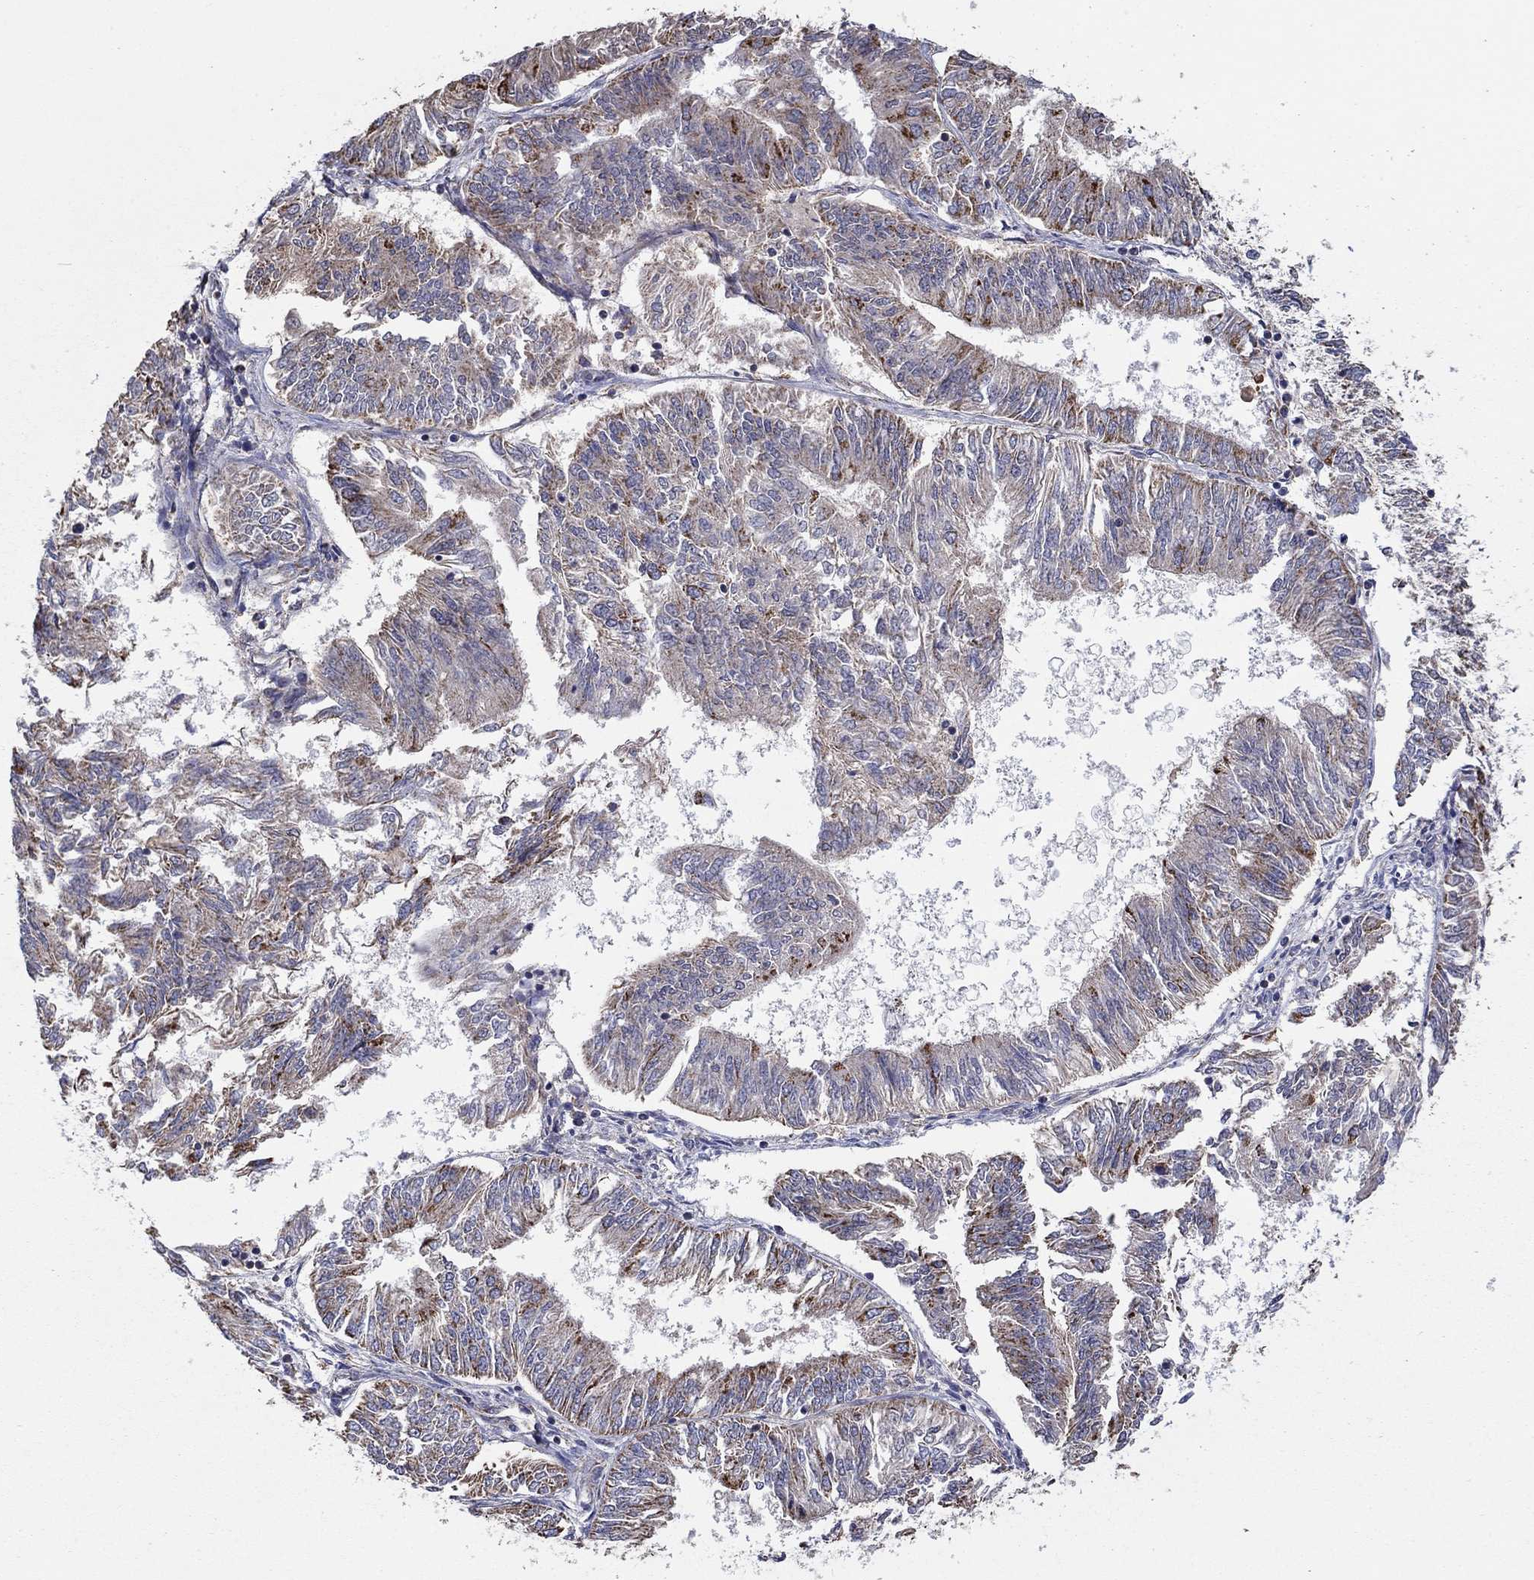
{"staining": {"intensity": "strong", "quantity": "<25%", "location": "cytoplasmic/membranous"}, "tissue": "endometrial cancer", "cell_type": "Tumor cells", "image_type": "cancer", "snomed": [{"axis": "morphology", "description": "Adenocarcinoma, NOS"}, {"axis": "topography", "description": "Endometrium"}], "caption": "Adenocarcinoma (endometrial) stained with IHC demonstrates strong cytoplasmic/membranous staining in about <25% of tumor cells.", "gene": "HPS5", "patient": {"sex": "female", "age": 58}}